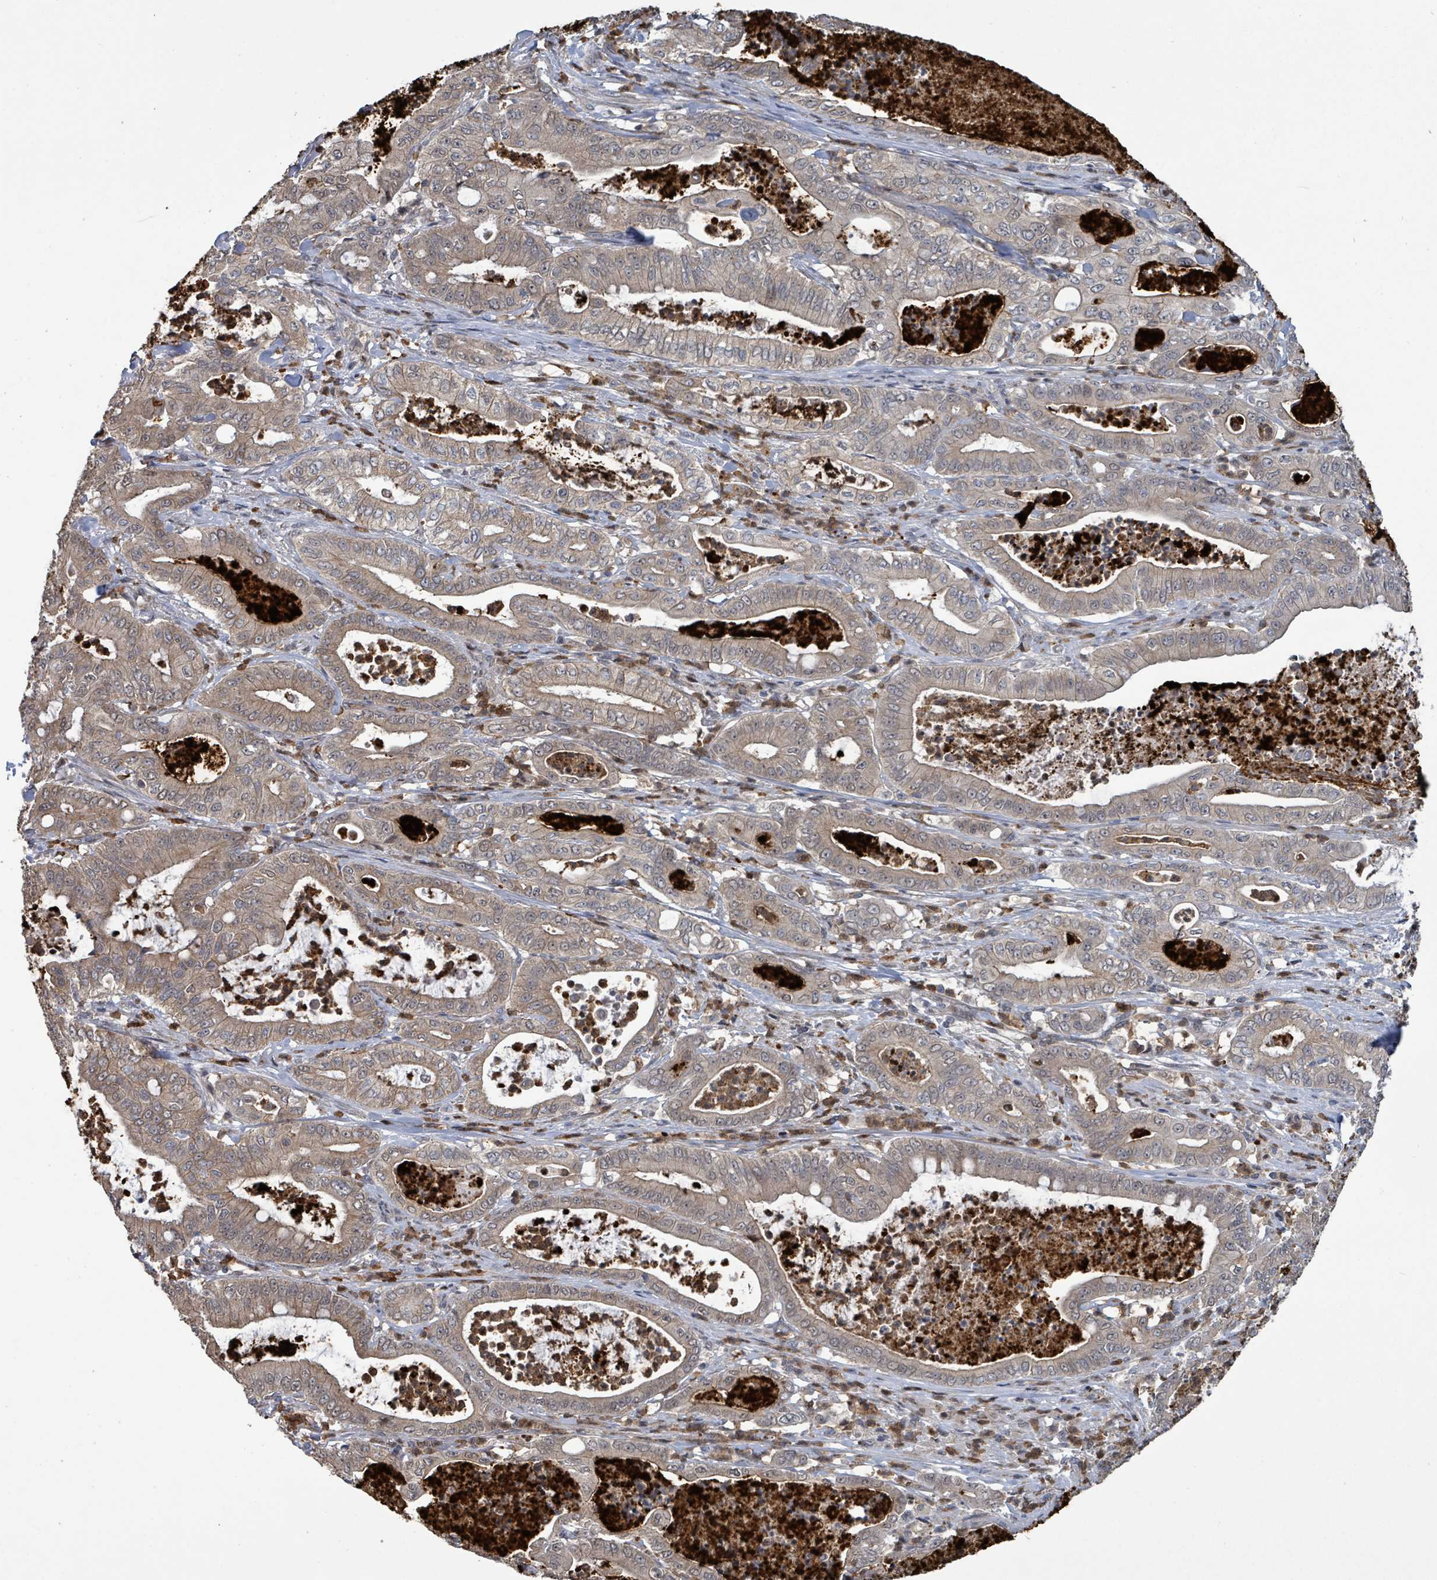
{"staining": {"intensity": "weak", "quantity": ">75%", "location": "cytoplasmic/membranous"}, "tissue": "pancreatic cancer", "cell_type": "Tumor cells", "image_type": "cancer", "snomed": [{"axis": "morphology", "description": "Adenocarcinoma, NOS"}, {"axis": "topography", "description": "Pancreas"}], "caption": "Immunohistochemistry (IHC) photomicrograph of neoplastic tissue: pancreatic cancer (adenocarcinoma) stained using immunohistochemistry (IHC) exhibits low levels of weak protein expression localized specifically in the cytoplasmic/membranous of tumor cells, appearing as a cytoplasmic/membranous brown color.", "gene": "COQ6", "patient": {"sex": "male", "age": 71}}